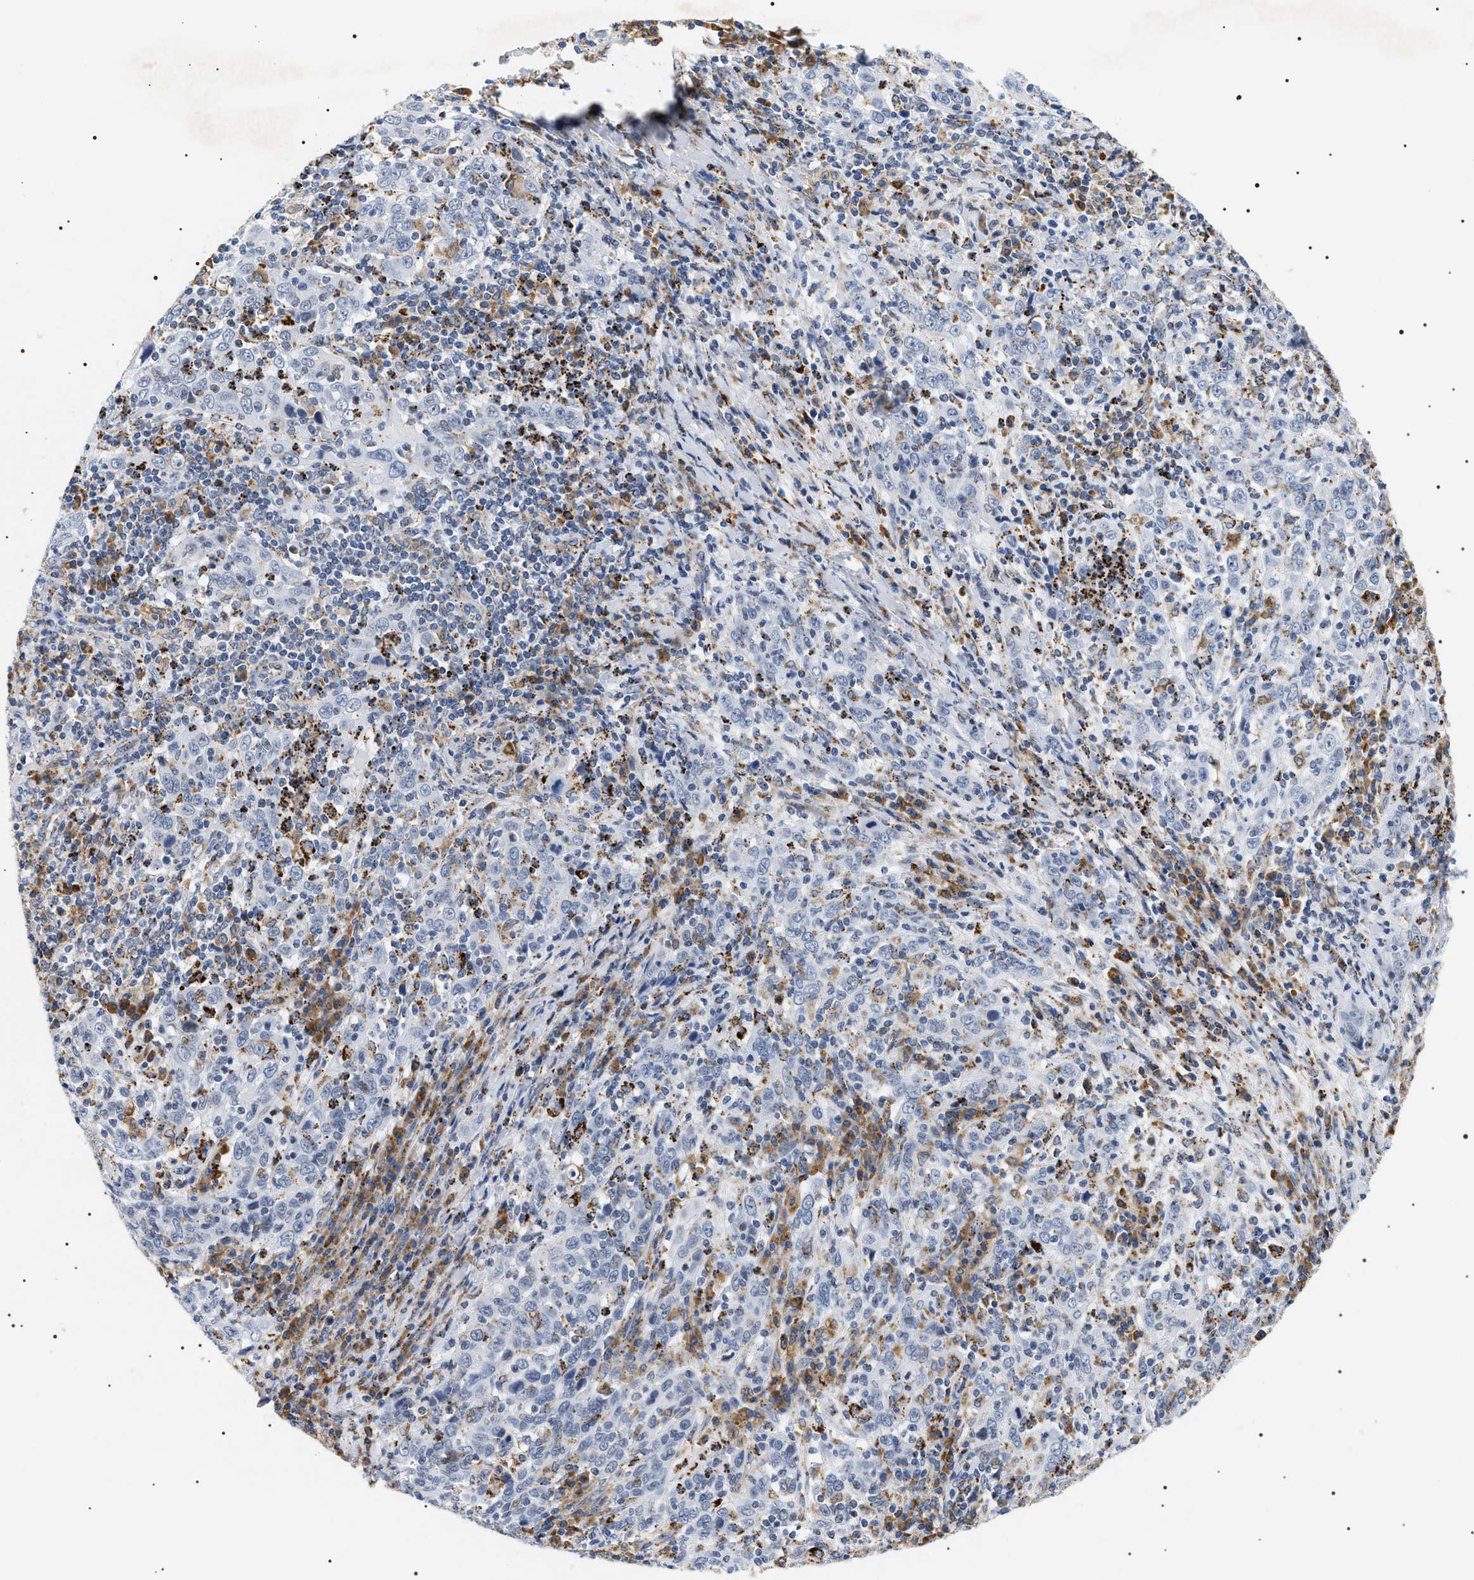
{"staining": {"intensity": "negative", "quantity": "none", "location": "none"}, "tissue": "cervical cancer", "cell_type": "Tumor cells", "image_type": "cancer", "snomed": [{"axis": "morphology", "description": "Squamous cell carcinoma, NOS"}, {"axis": "topography", "description": "Cervix"}], "caption": "Cervical squamous cell carcinoma was stained to show a protein in brown. There is no significant positivity in tumor cells.", "gene": "HSD17B11", "patient": {"sex": "female", "age": 46}}